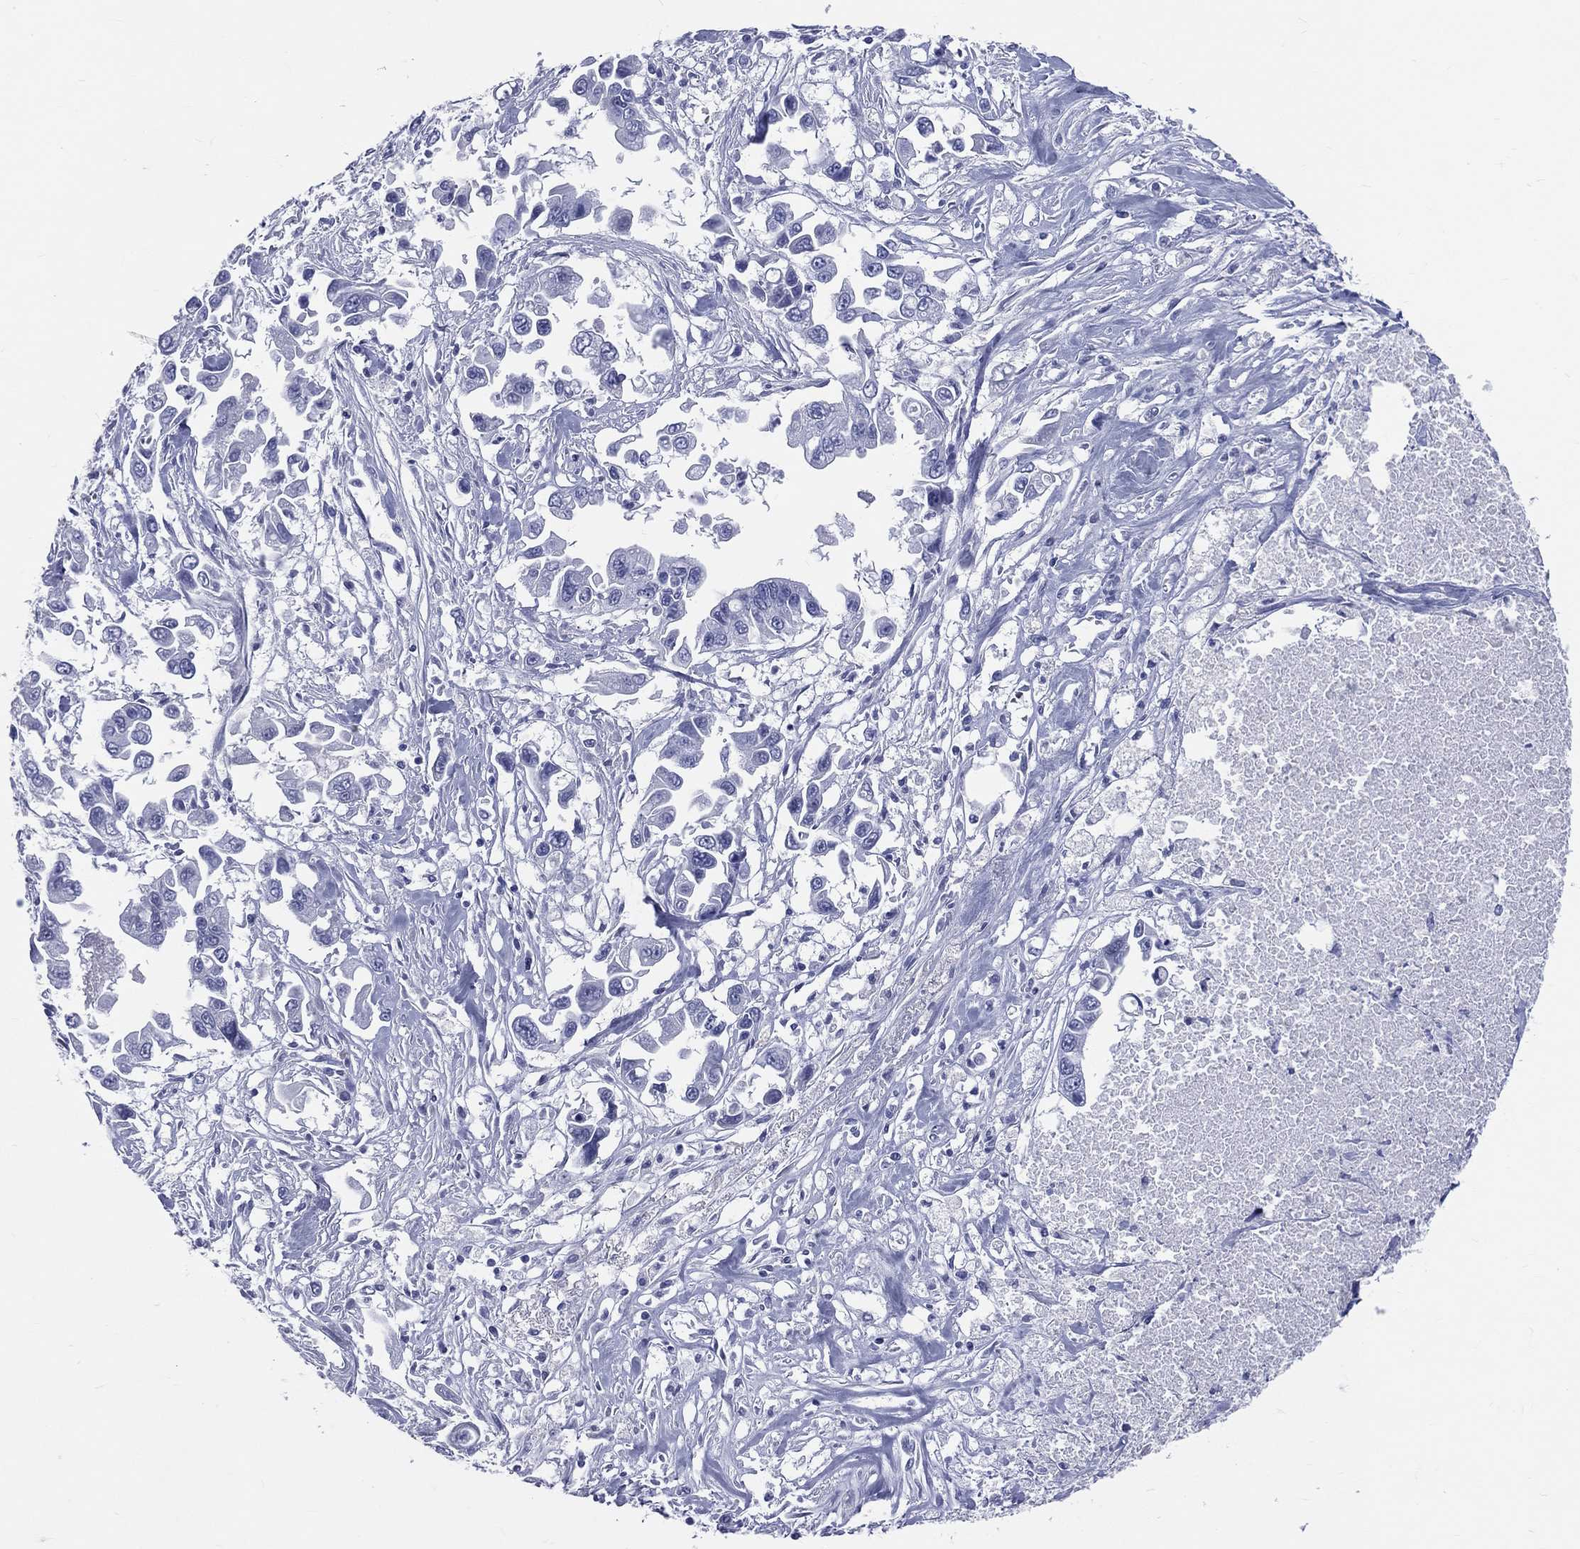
{"staining": {"intensity": "negative", "quantity": "none", "location": "none"}, "tissue": "pancreatic cancer", "cell_type": "Tumor cells", "image_type": "cancer", "snomed": [{"axis": "morphology", "description": "Adenocarcinoma, NOS"}, {"axis": "topography", "description": "Pancreas"}], "caption": "High magnification brightfield microscopy of pancreatic adenocarcinoma stained with DAB (brown) and counterstained with hematoxylin (blue): tumor cells show no significant staining.", "gene": "CYLC1", "patient": {"sex": "female", "age": 83}}